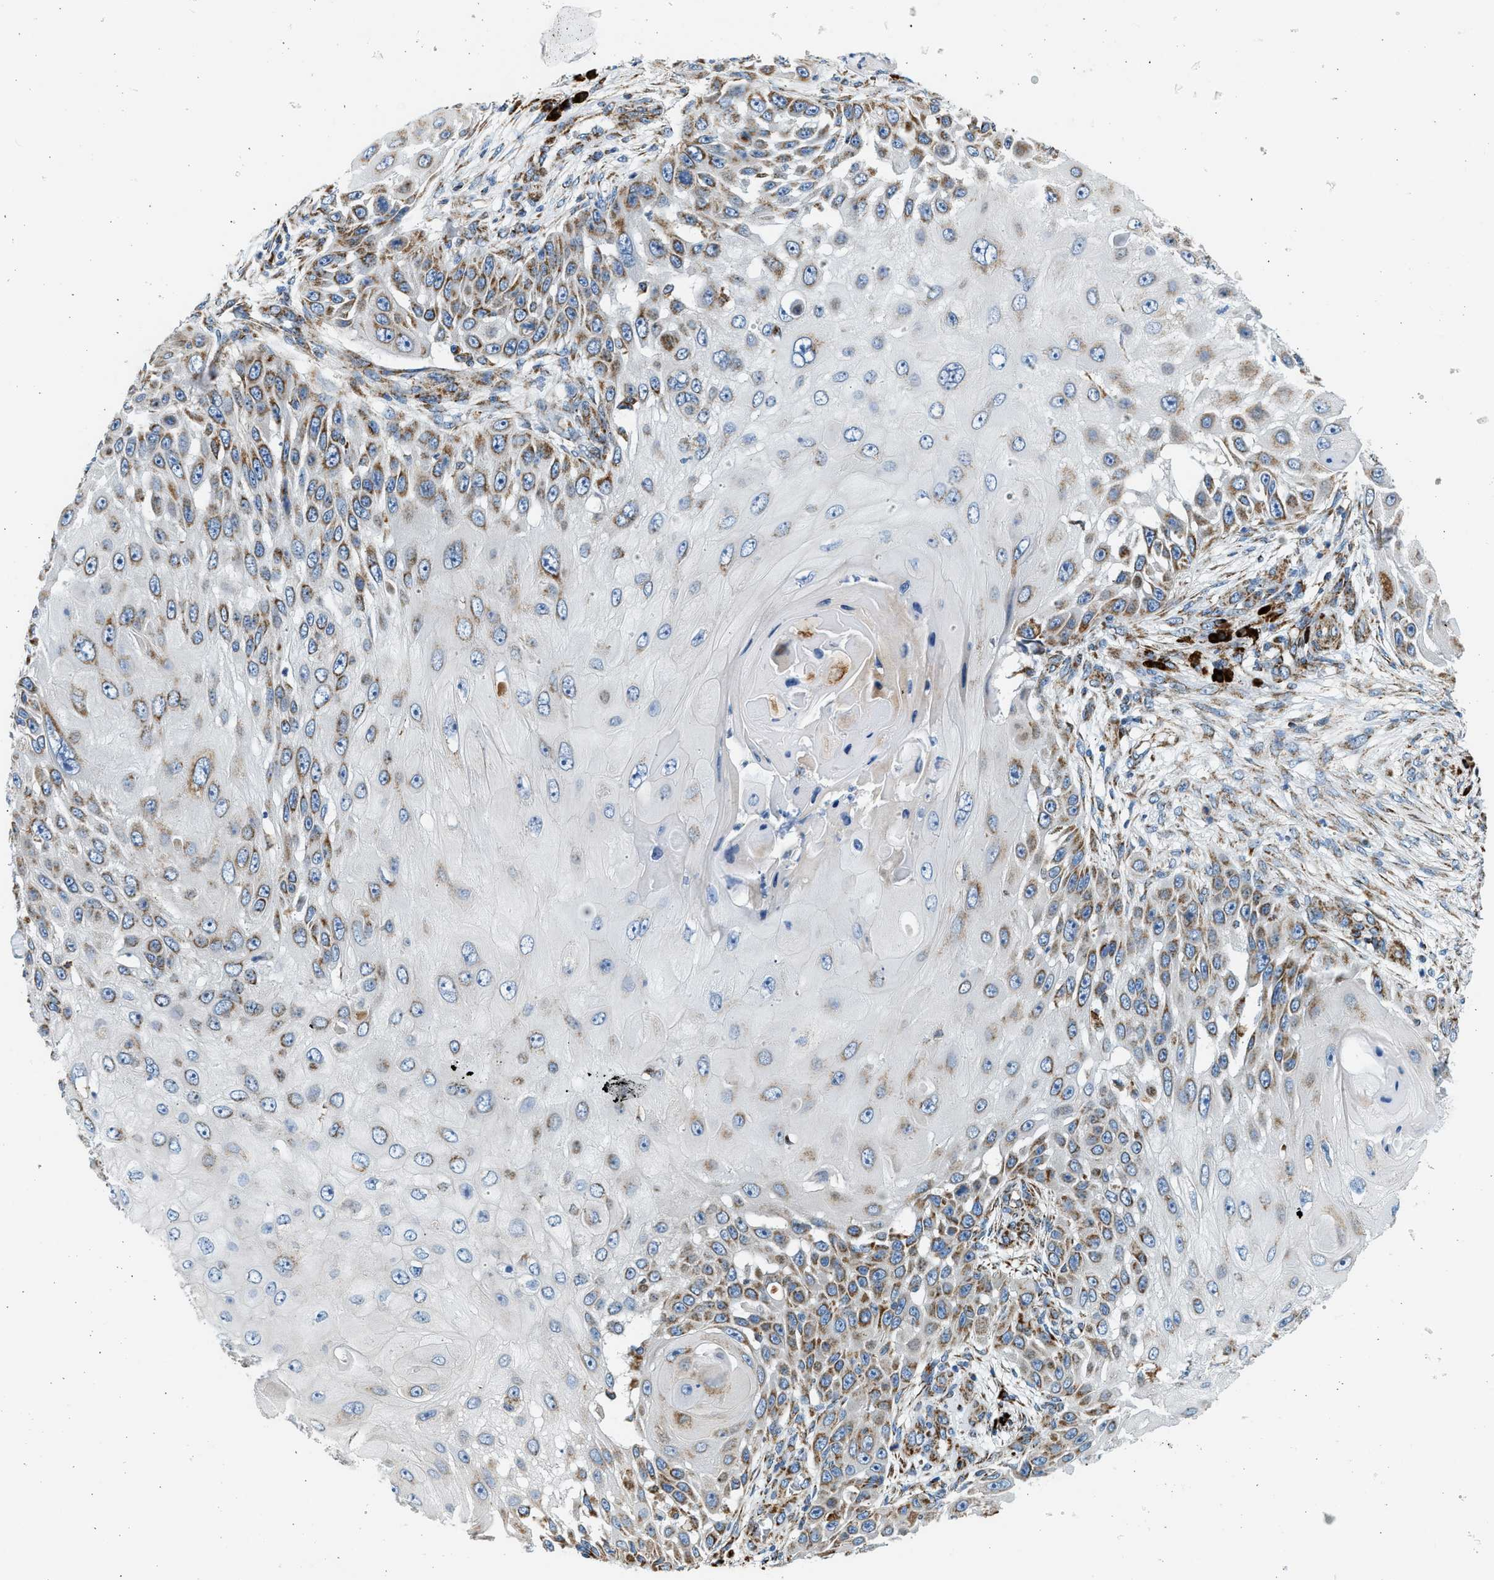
{"staining": {"intensity": "moderate", "quantity": ">75%", "location": "cytoplasmic/membranous"}, "tissue": "skin cancer", "cell_type": "Tumor cells", "image_type": "cancer", "snomed": [{"axis": "morphology", "description": "Squamous cell carcinoma, NOS"}, {"axis": "topography", "description": "Skin"}], "caption": "Immunohistochemistry (DAB) staining of human squamous cell carcinoma (skin) reveals moderate cytoplasmic/membranous protein expression in about >75% of tumor cells.", "gene": "KCNMB3", "patient": {"sex": "female", "age": 44}}